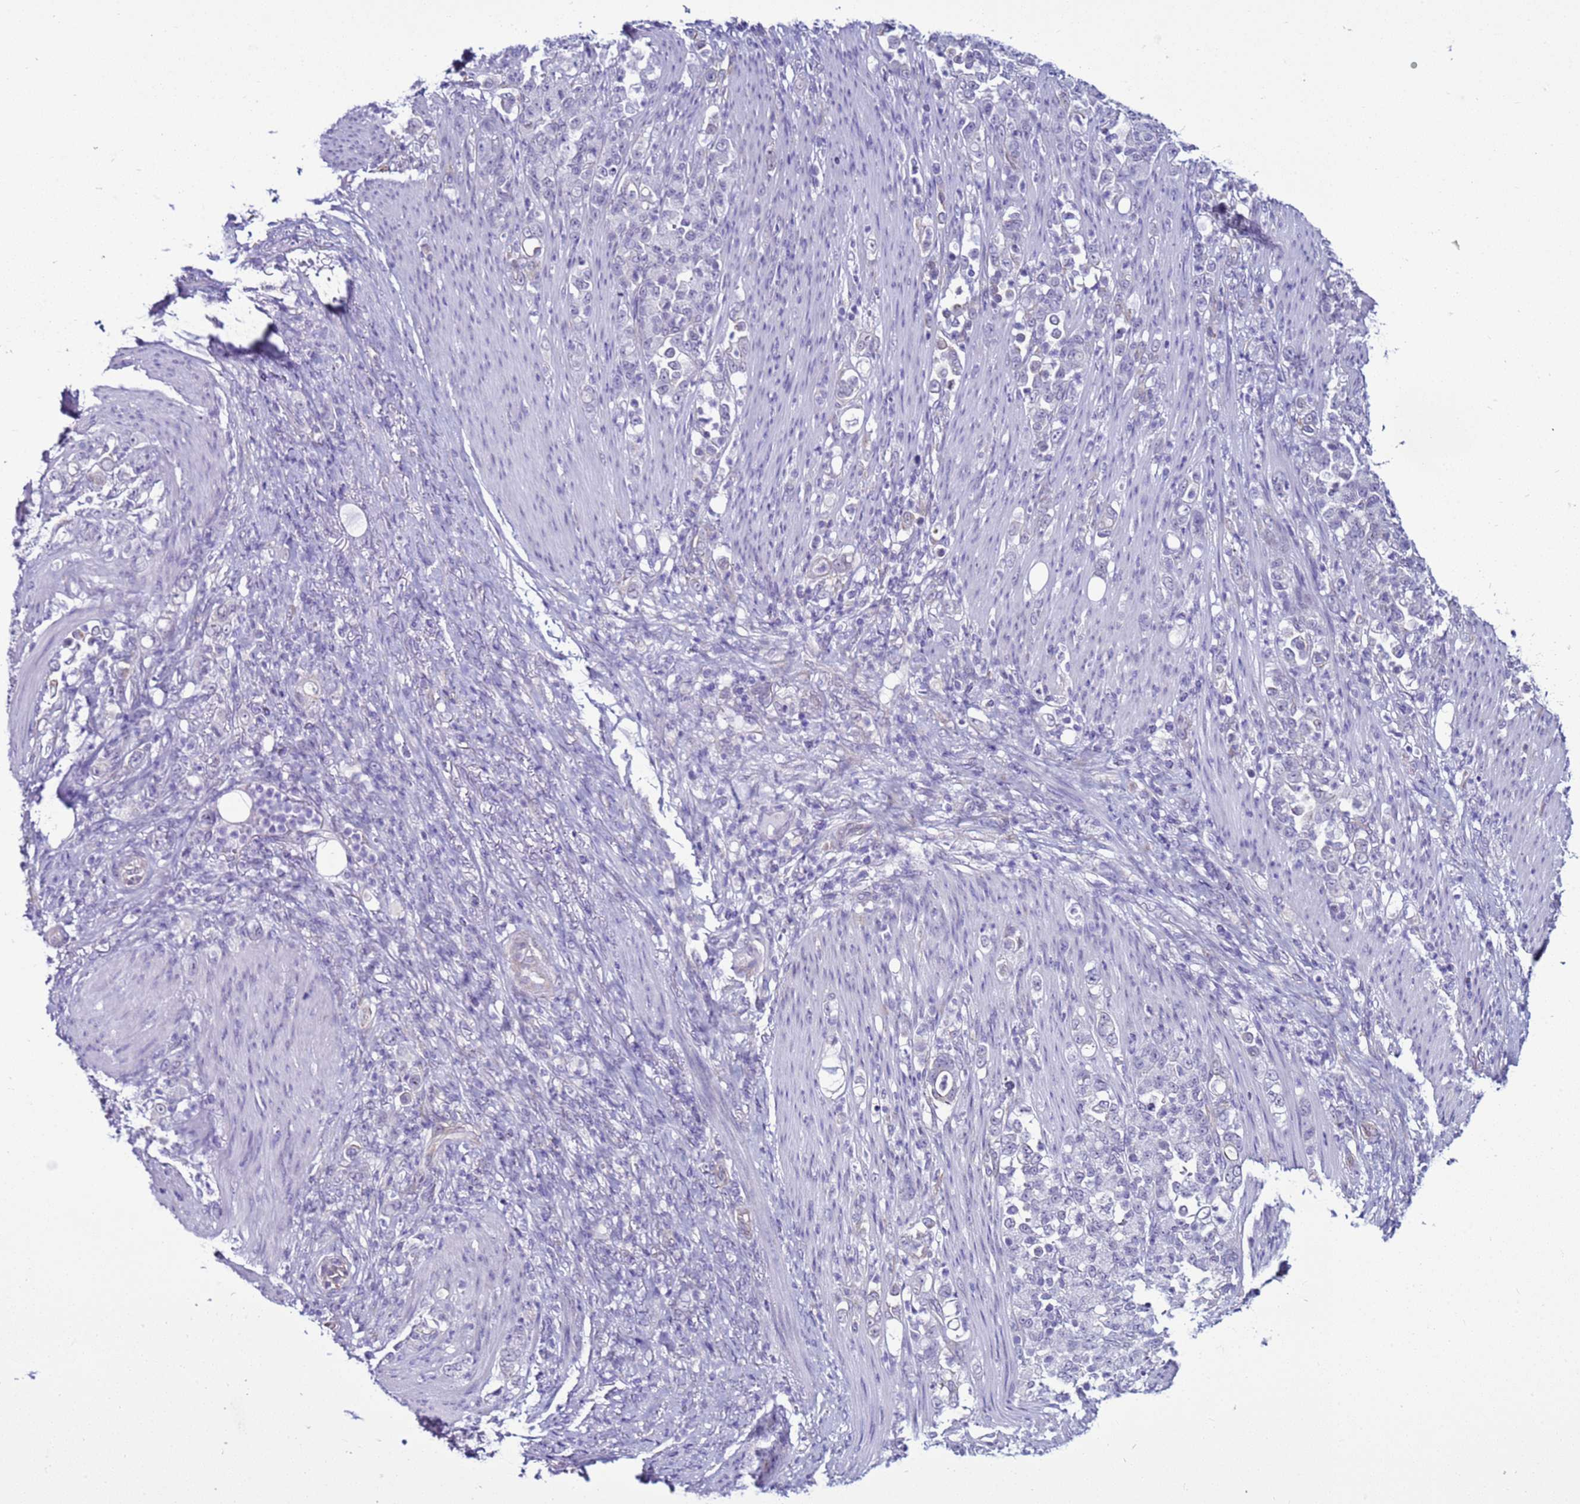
{"staining": {"intensity": "negative", "quantity": "none", "location": "none"}, "tissue": "stomach cancer", "cell_type": "Tumor cells", "image_type": "cancer", "snomed": [{"axis": "morphology", "description": "Normal tissue, NOS"}, {"axis": "morphology", "description": "Adenocarcinoma, NOS"}, {"axis": "topography", "description": "Stomach"}], "caption": "Tumor cells are negative for brown protein staining in stomach cancer. (Brightfield microscopy of DAB (3,3'-diaminobenzidine) IHC at high magnification).", "gene": "LRRC10B", "patient": {"sex": "female", "age": 79}}